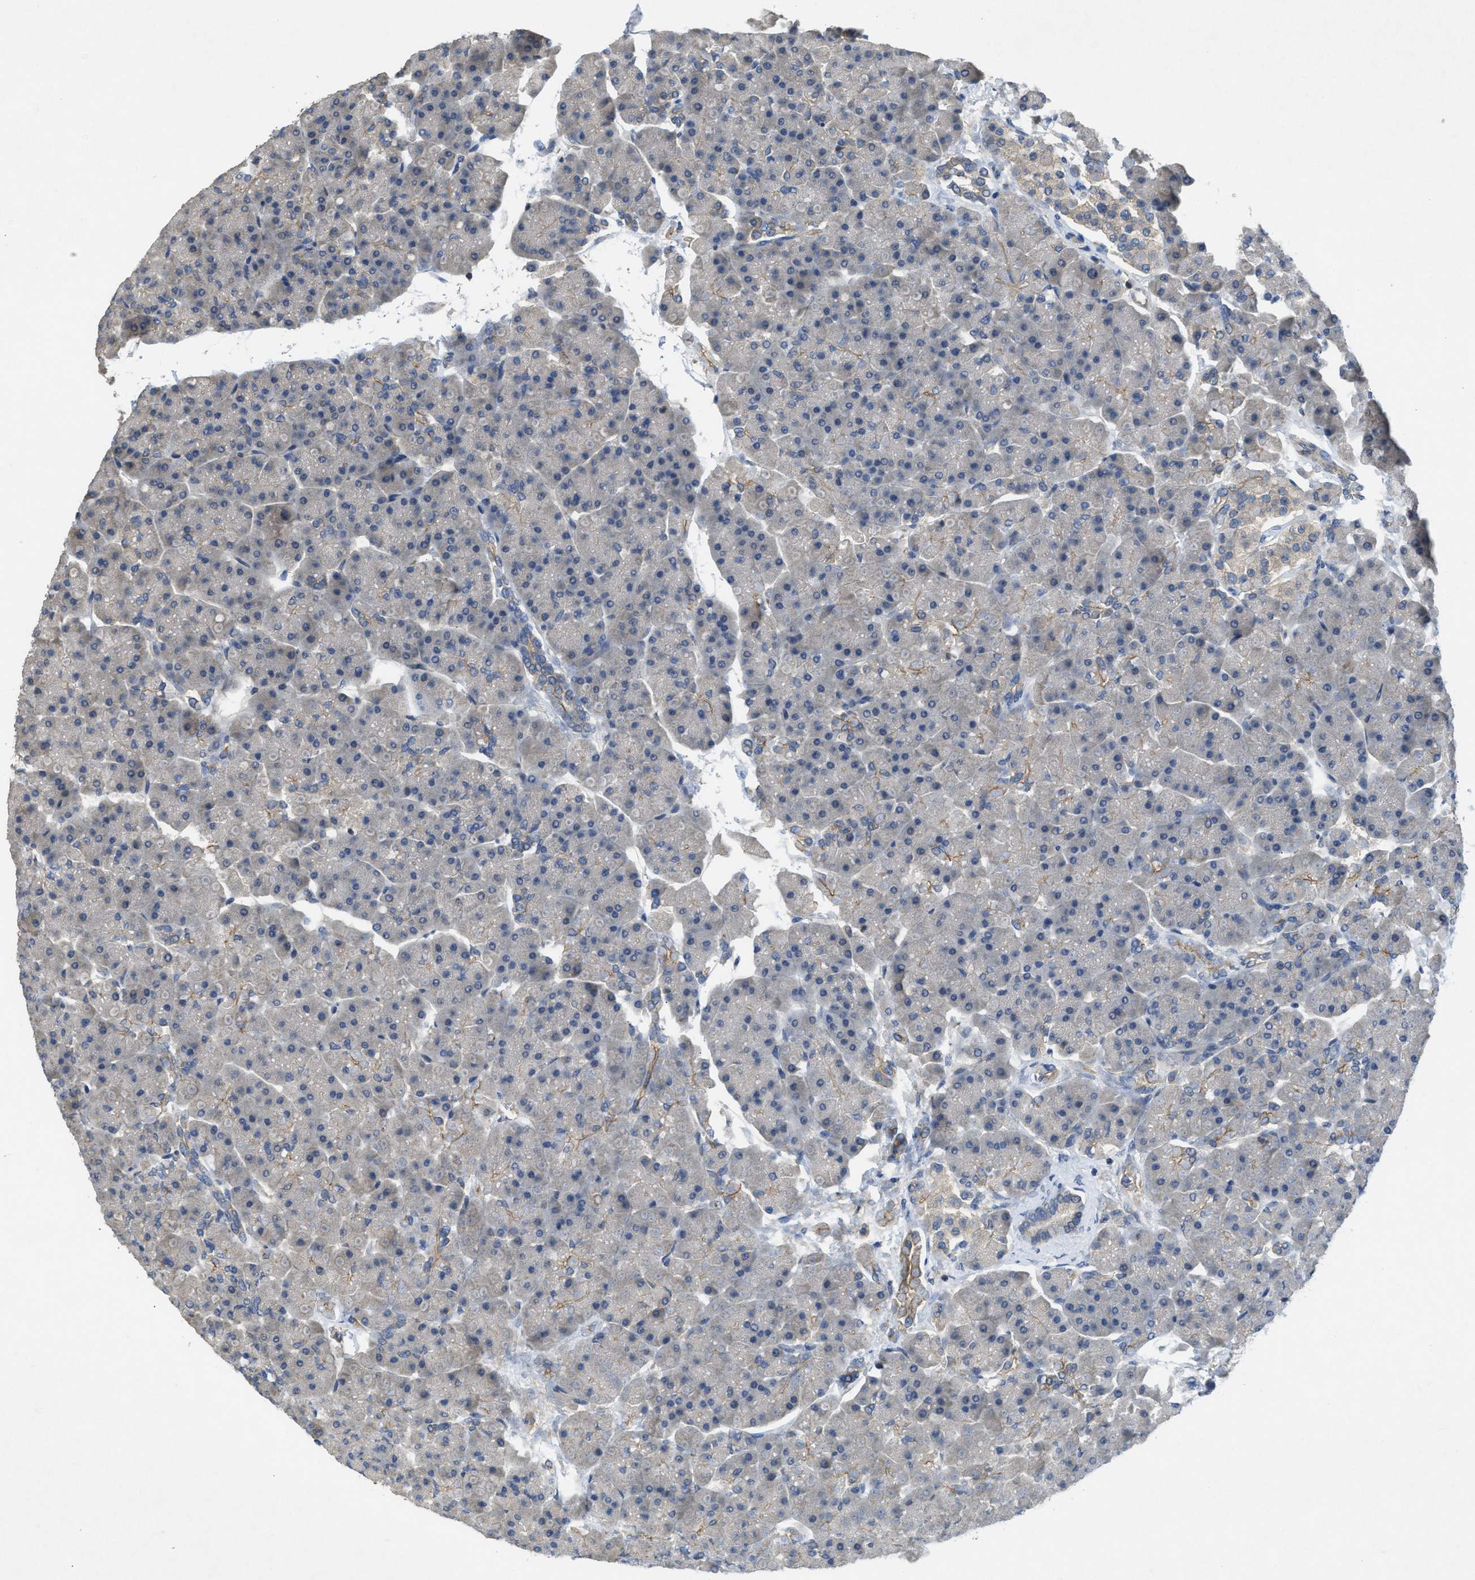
{"staining": {"intensity": "negative", "quantity": "none", "location": "none"}, "tissue": "pancreas", "cell_type": "Exocrine glandular cells", "image_type": "normal", "snomed": [{"axis": "morphology", "description": "Normal tissue, NOS"}, {"axis": "topography", "description": "Pancreas"}], "caption": "Immunohistochemistry of unremarkable pancreas exhibits no positivity in exocrine glandular cells.", "gene": "PPP3CA", "patient": {"sex": "female", "age": 70}}